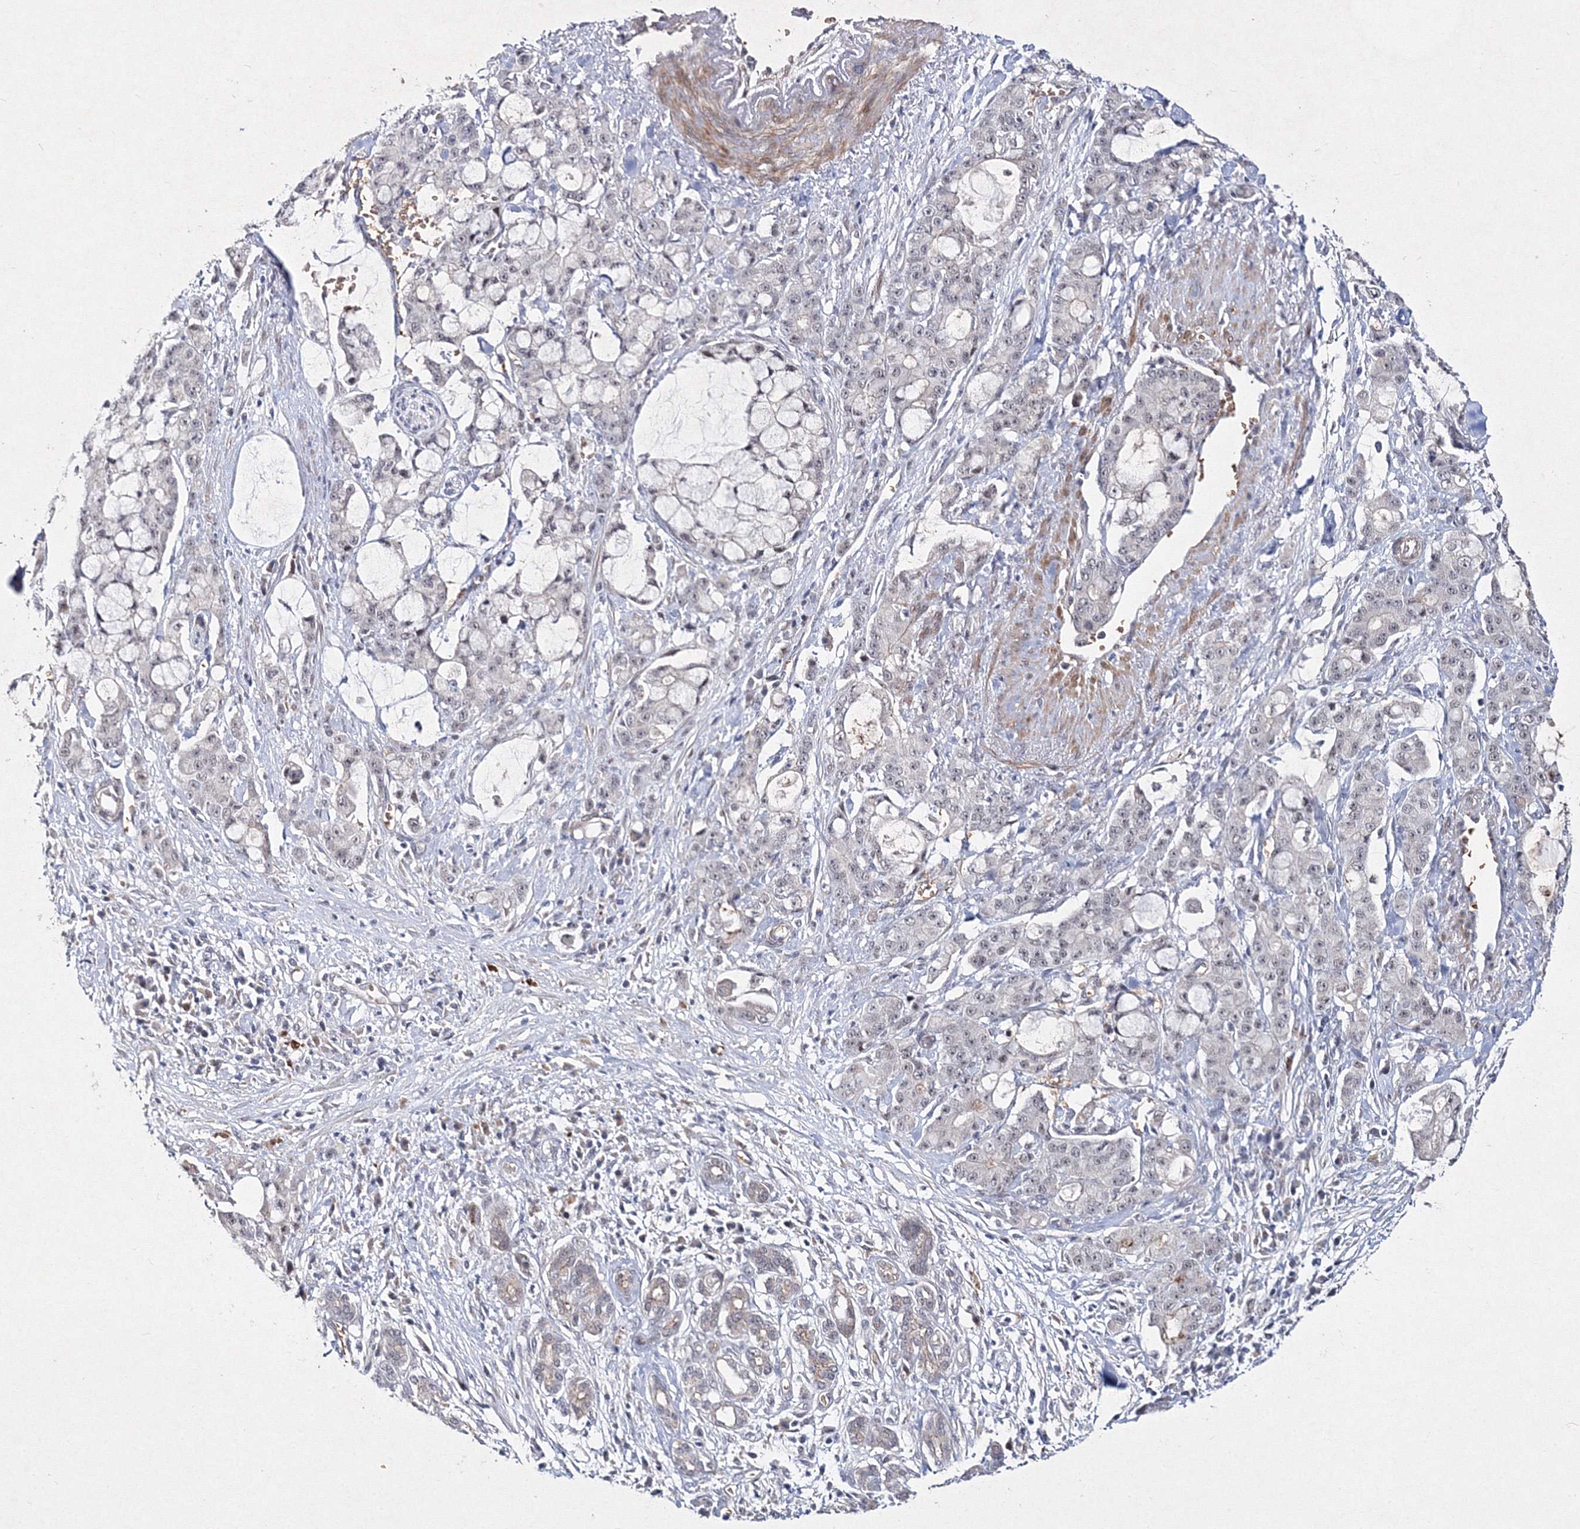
{"staining": {"intensity": "weak", "quantity": "<25%", "location": "cytoplasmic/membranous"}, "tissue": "pancreatic cancer", "cell_type": "Tumor cells", "image_type": "cancer", "snomed": [{"axis": "morphology", "description": "Adenocarcinoma, NOS"}, {"axis": "topography", "description": "Pancreas"}], "caption": "Immunohistochemistry image of human pancreatic cancer (adenocarcinoma) stained for a protein (brown), which displays no staining in tumor cells.", "gene": "C11orf52", "patient": {"sex": "female", "age": 73}}